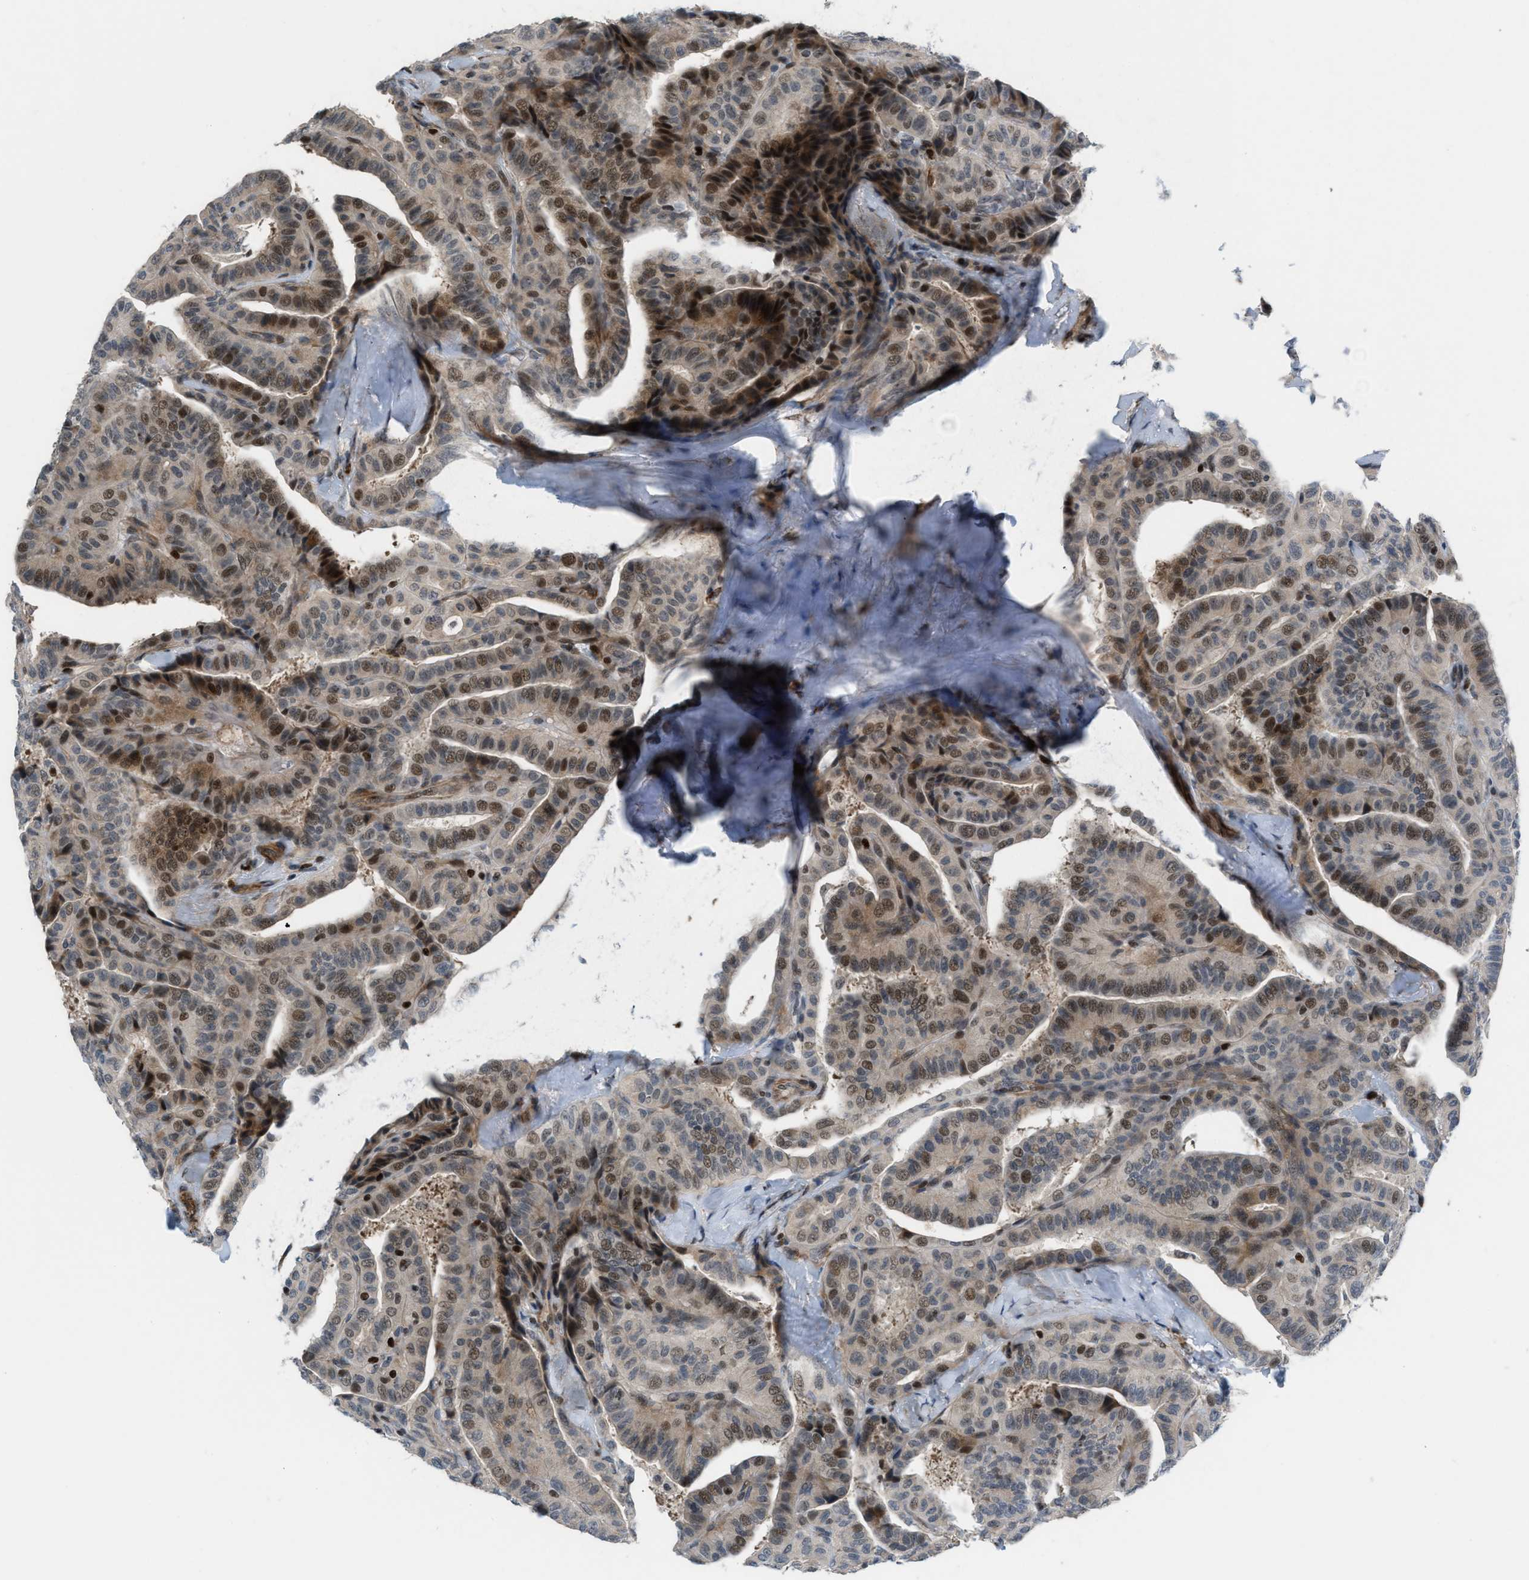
{"staining": {"intensity": "moderate", "quantity": ">75%", "location": "cytoplasmic/membranous,nuclear"}, "tissue": "thyroid cancer", "cell_type": "Tumor cells", "image_type": "cancer", "snomed": [{"axis": "morphology", "description": "Papillary adenocarcinoma, NOS"}, {"axis": "topography", "description": "Thyroid gland"}], "caption": "Thyroid papillary adenocarcinoma tissue reveals moderate cytoplasmic/membranous and nuclear staining in about >75% of tumor cells, visualized by immunohistochemistry.", "gene": "ZNF276", "patient": {"sex": "male", "age": 77}}